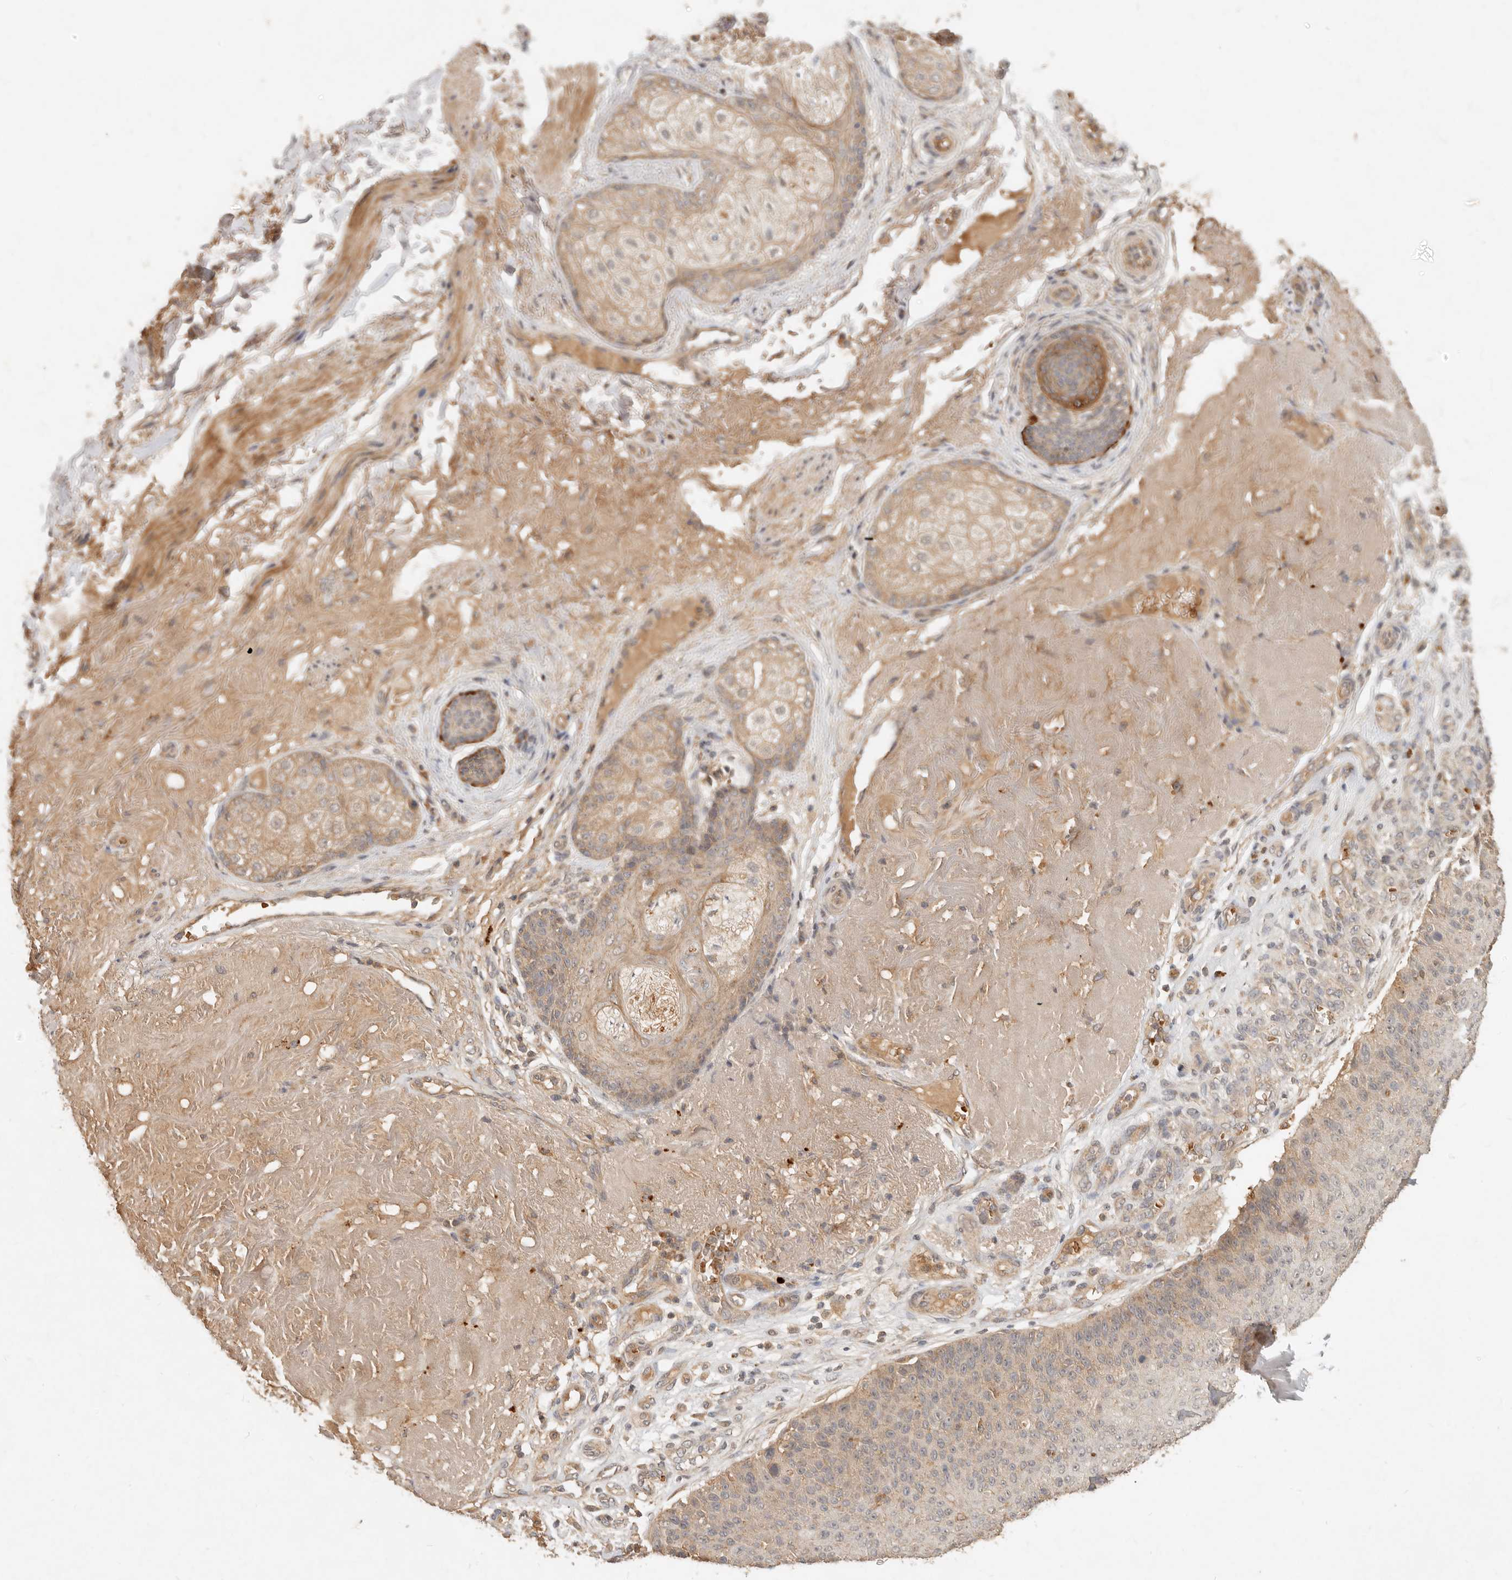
{"staining": {"intensity": "weak", "quantity": "25%-75%", "location": "cytoplasmic/membranous"}, "tissue": "skin cancer", "cell_type": "Tumor cells", "image_type": "cancer", "snomed": [{"axis": "morphology", "description": "Squamous cell carcinoma, NOS"}, {"axis": "topography", "description": "Skin"}], "caption": "Immunohistochemical staining of skin cancer (squamous cell carcinoma) shows low levels of weak cytoplasmic/membranous positivity in about 25%-75% of tumor cells. Using DAB (3,3'-diaminobenzidine) (brown) and hematoxylin (blue) stains, captured at high magnification using brightfield microscopy.", "gene": "FREM2", "patient": {"sex": "female", "age": 88}}